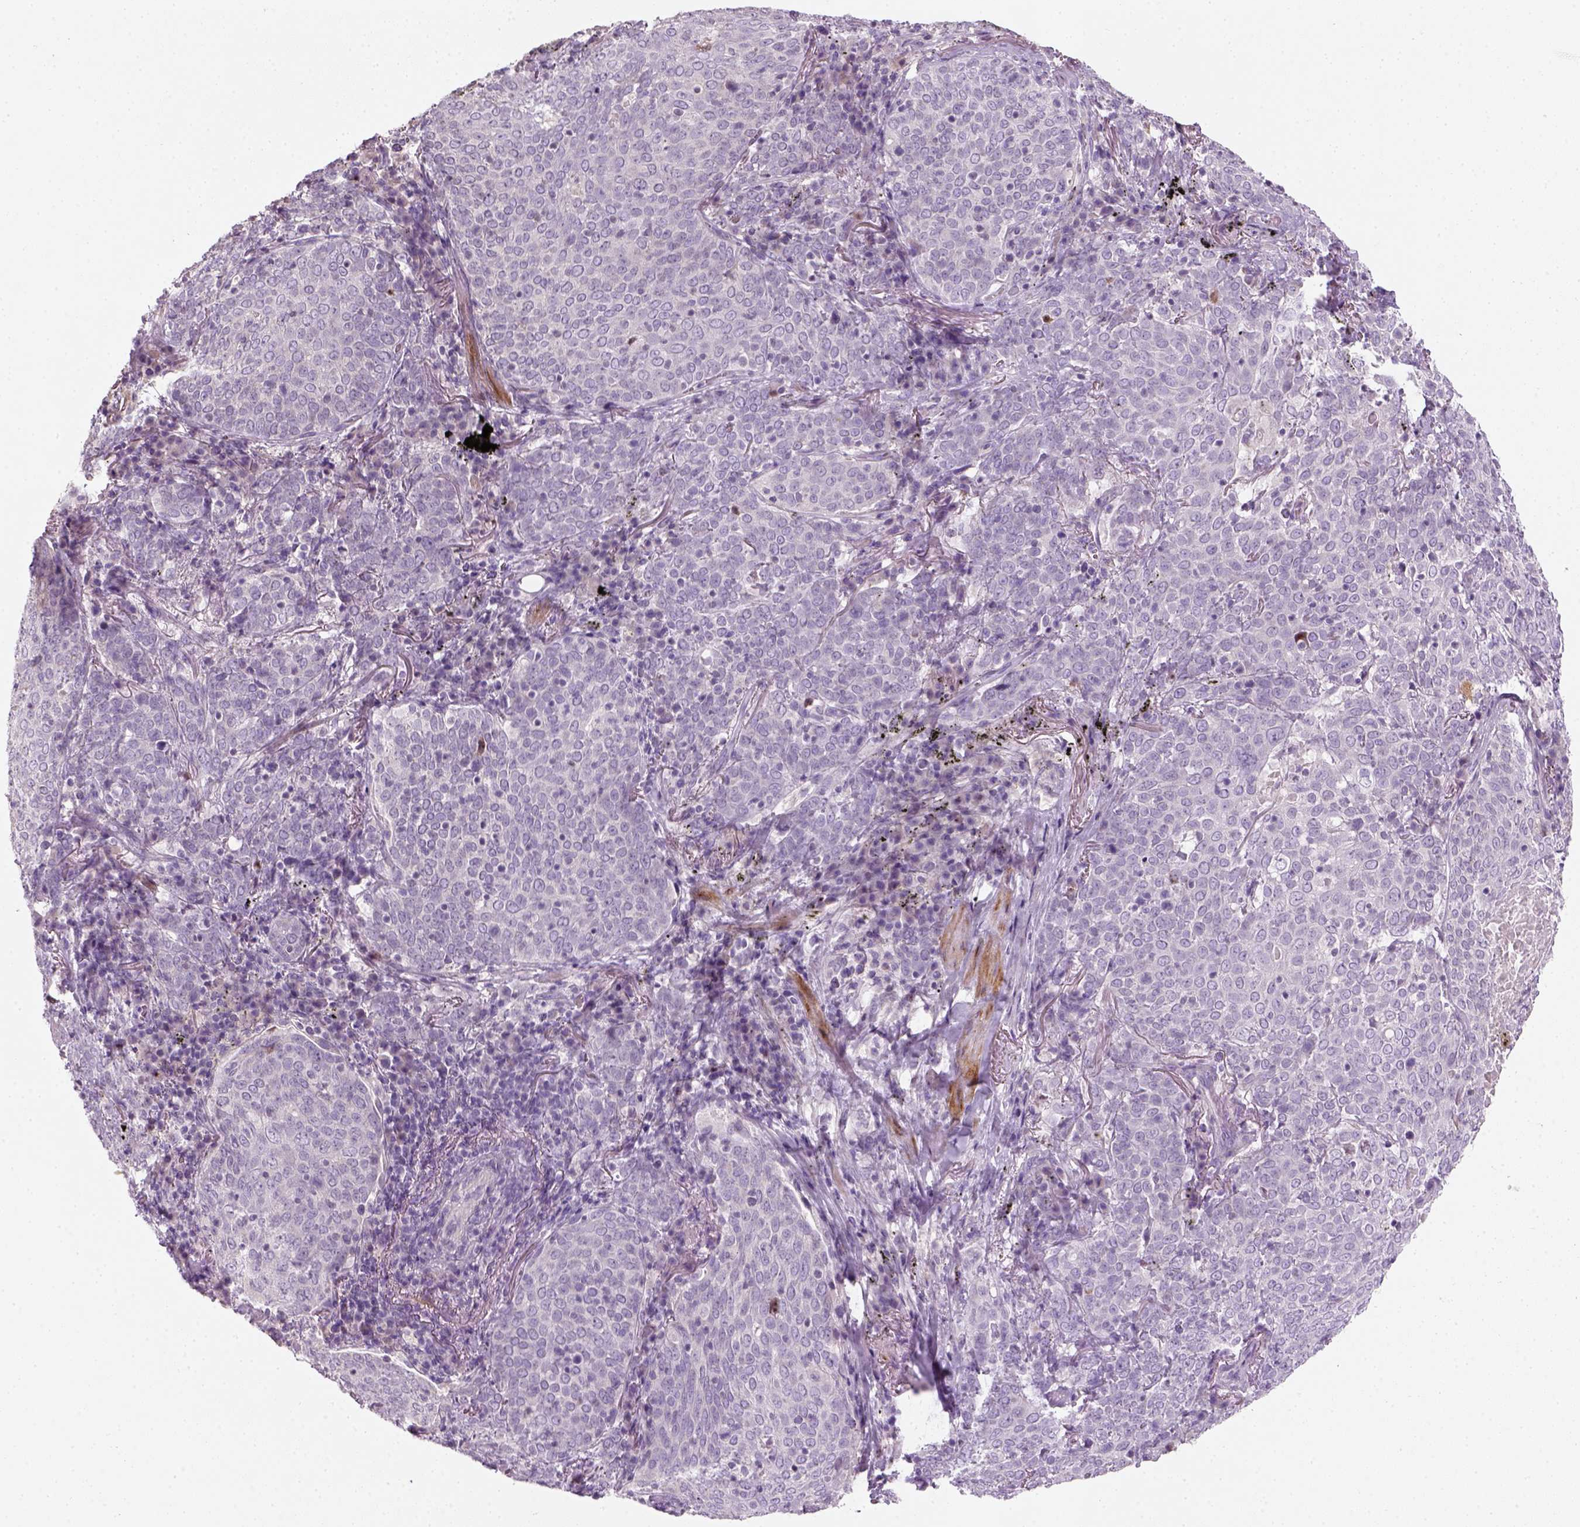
{"staining": {"intensity": "negative", "quantity": "none", "location": "none"}, "tissue": "lung cancer", "cell_type": "Tumor cells", "image_type": "cancer", "snomed": [{"axis": "morphology", "description": "Squamous cell carcinoma, NOS"}, {"axis": "topography", "description": "Lung"}], "caption": "There is no significant expression in tumor cells of squamous cell carcinoma (lung).", "gene": "NUDT6", "patient": {"sex": "male", "age": 82}}